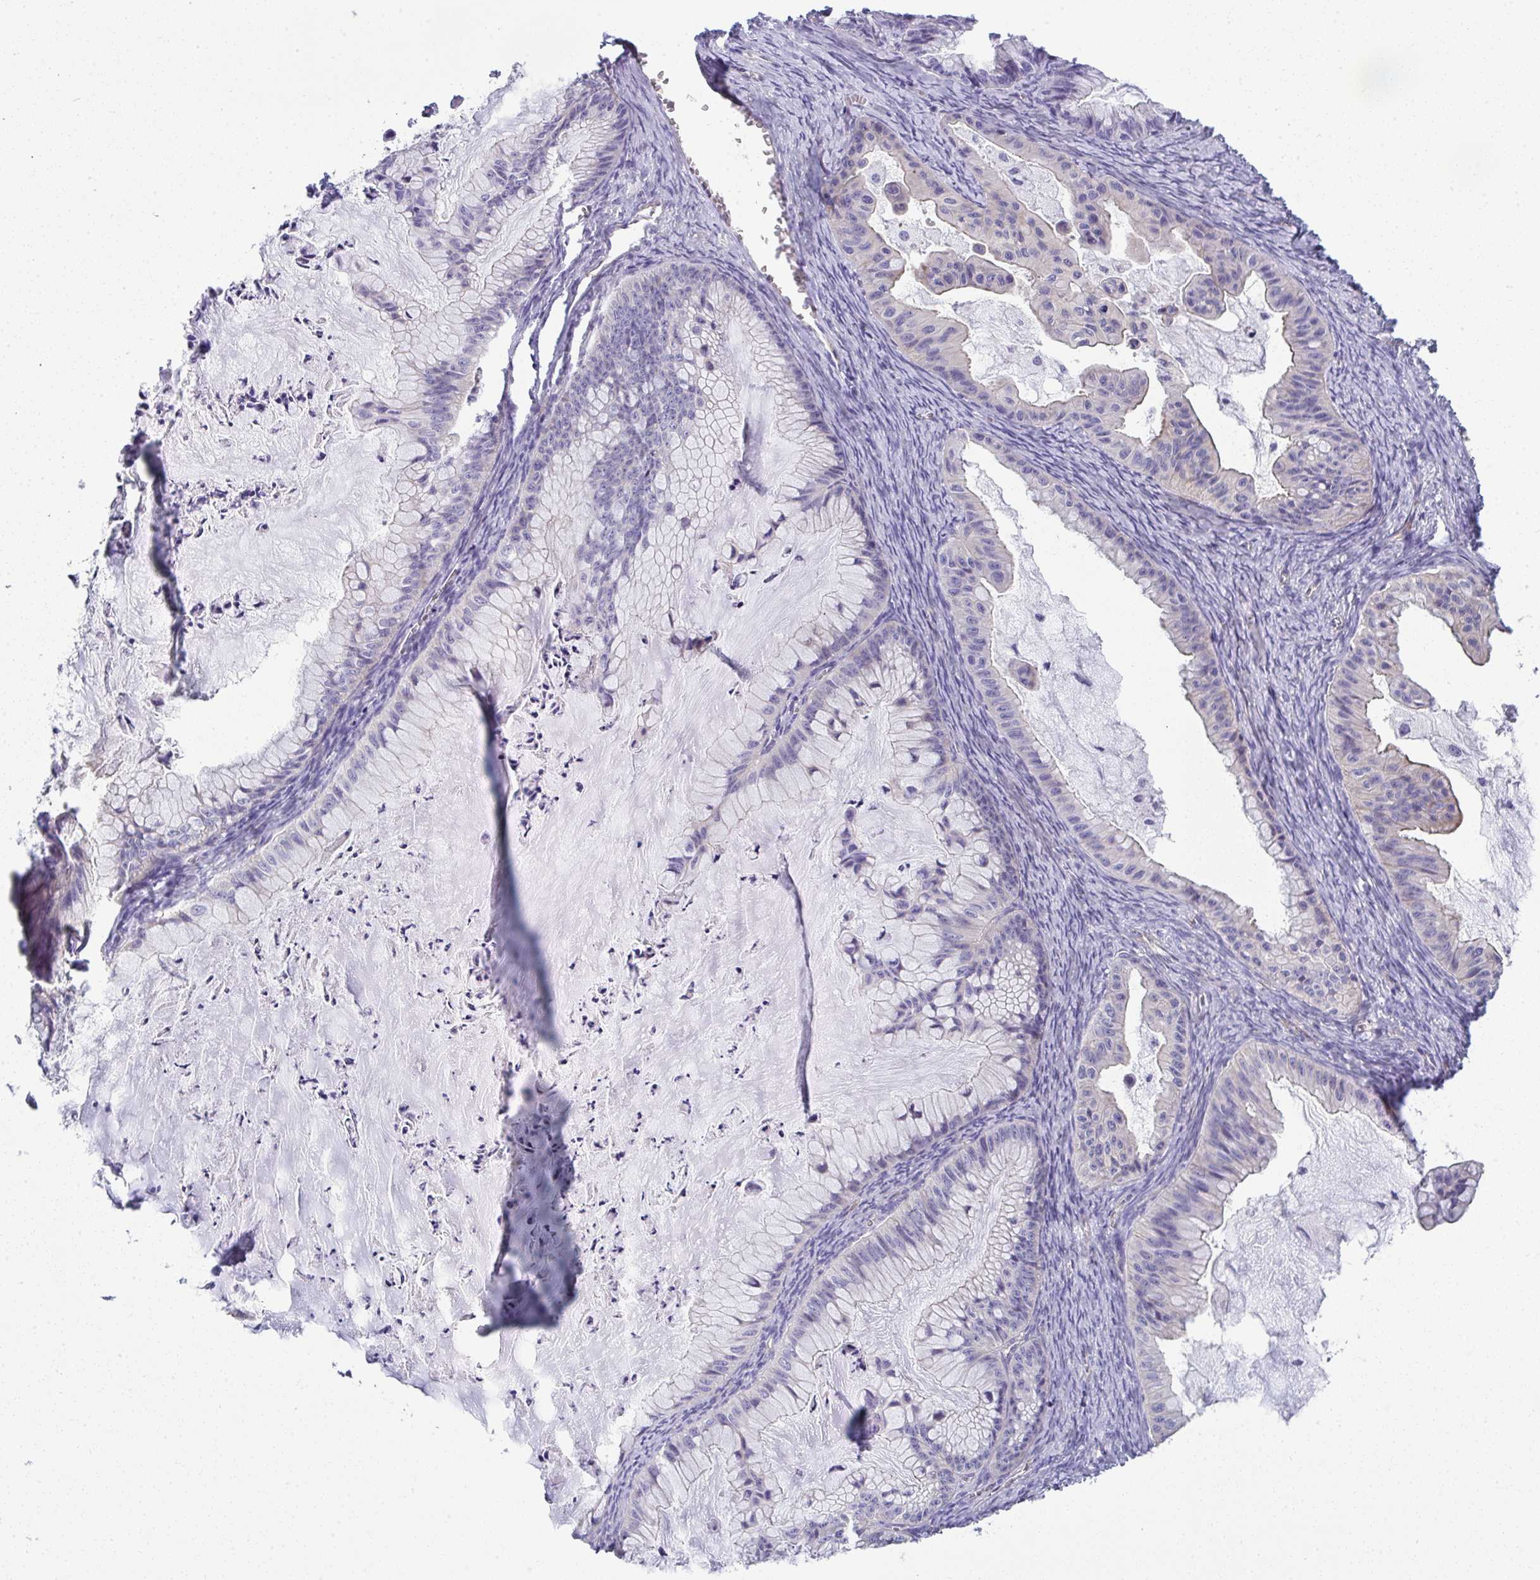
{"staining": {"intensity": "negative", "quantity": "none", "location": "none"}, "tissue": "ovarian cancer", "cell_type": "Tumor cells", "image_type": "cancer", "snomed": [{"axis": "morphology", "description": "Cystadenocarcinoma, mucinous, NOS"}, {"axis": "topography", "description": "Ovary"}], "caption": "Micrograph shows no protein staining in tumor cells of ovarian cancer (mucinous cystadenocarcinoma) tissue.", "gene": "MYL12A", "patient": {"sex": "female", "age": 72}}